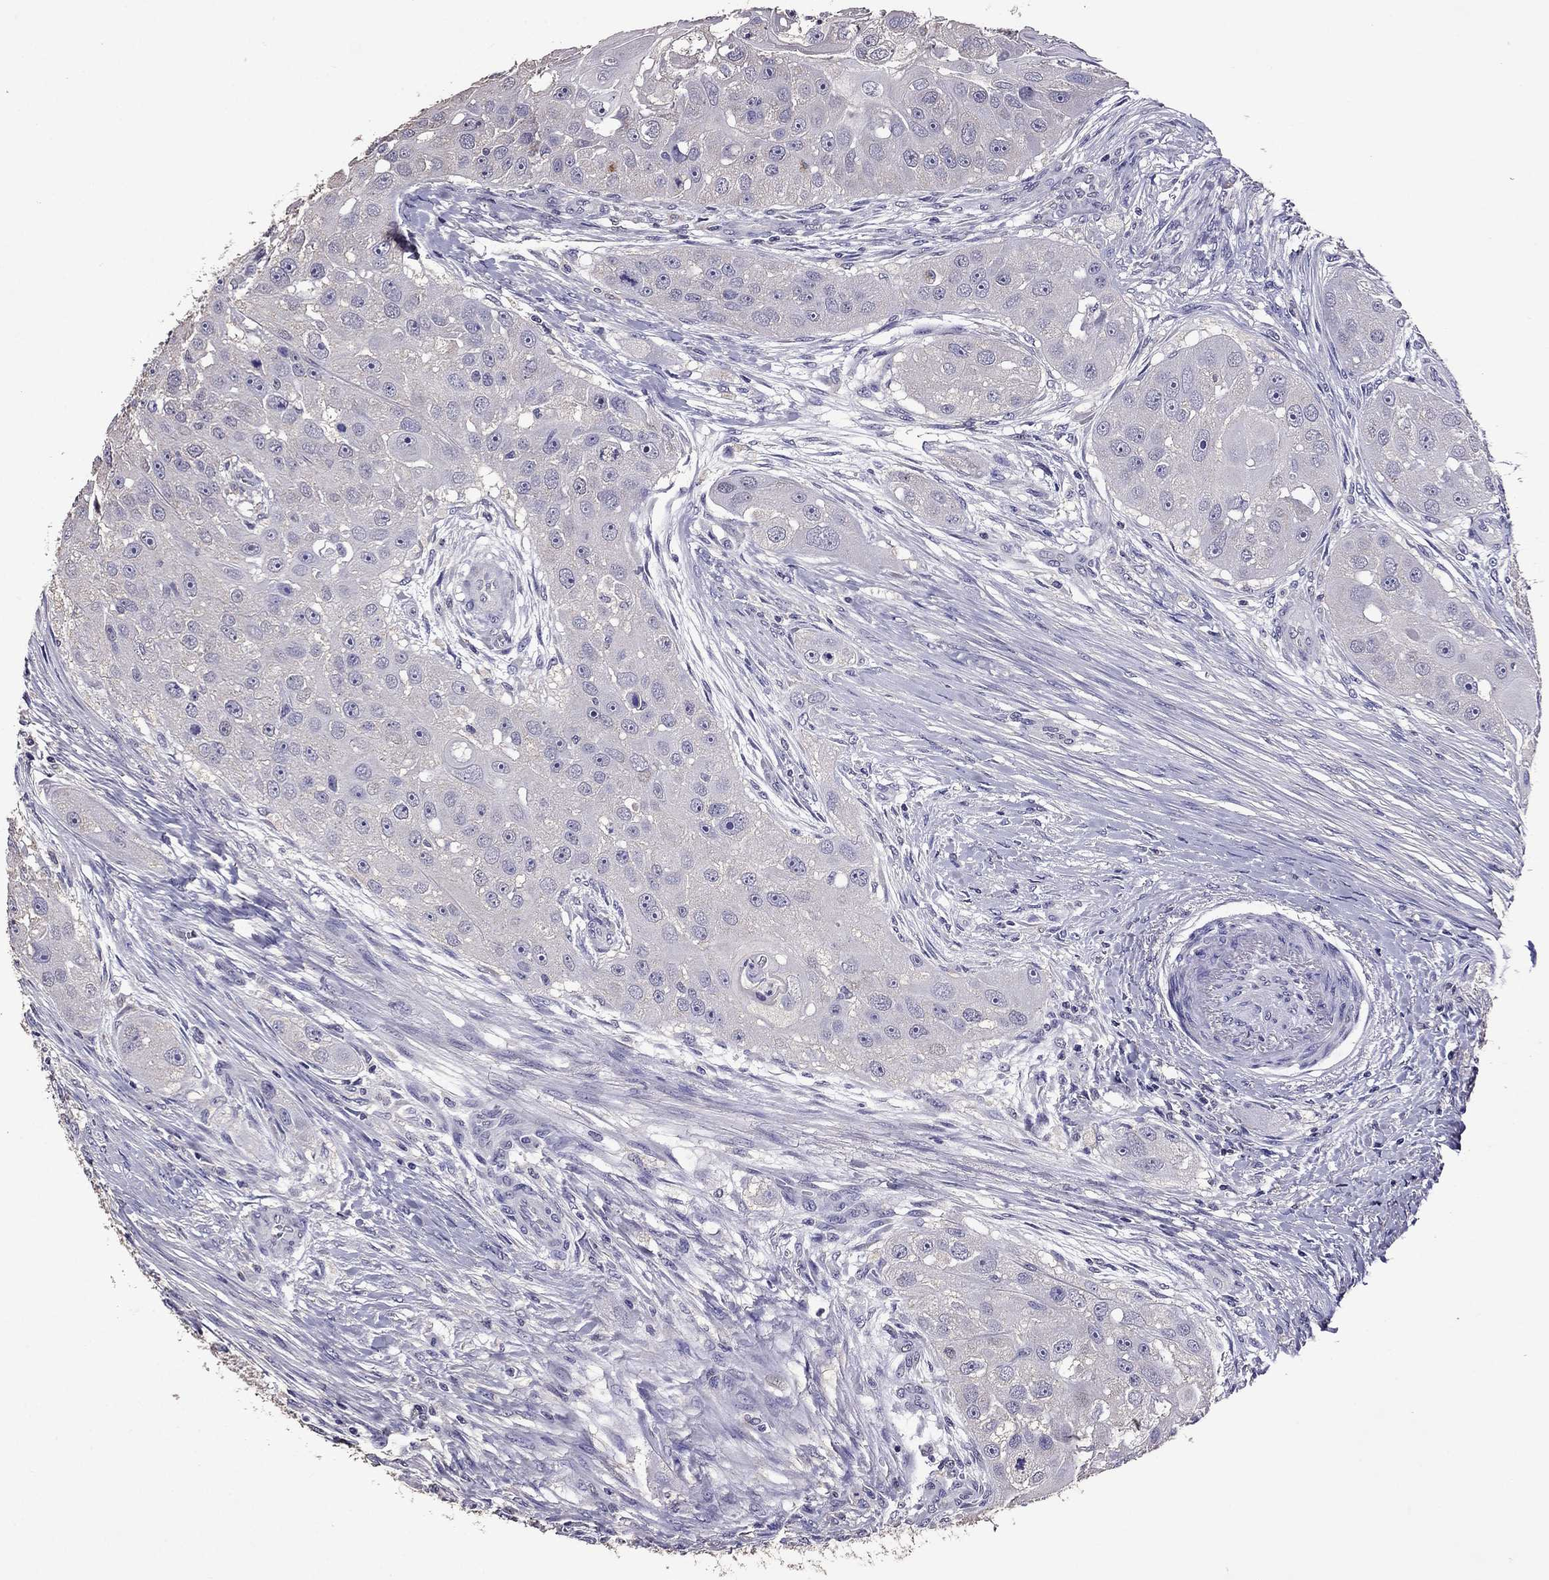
{"staining": {"intensity": "negative", "quantity": "none", "location": "none"}, "tissue": "head and neck cancer", "cell_type": "Tumor cells", "image_type": "cancer", "snomed": [{"axis": "morphology", "description": "Normal tissue, NOS"}, {"axis": "morphology", "description": "Squamous cell carcinoma, NOS"}, {"axis": "topography", "description": "Skeletal muscle"}, {"axis": "topography", "description": "Head-Neck"}], "caption": "Photomicrograph shows no significant protein positivity in tumor cells of head and neck squamous cell carcinoma.", "gene": "NKX3-1", "patient": {"sex": "male", "age": 51}}